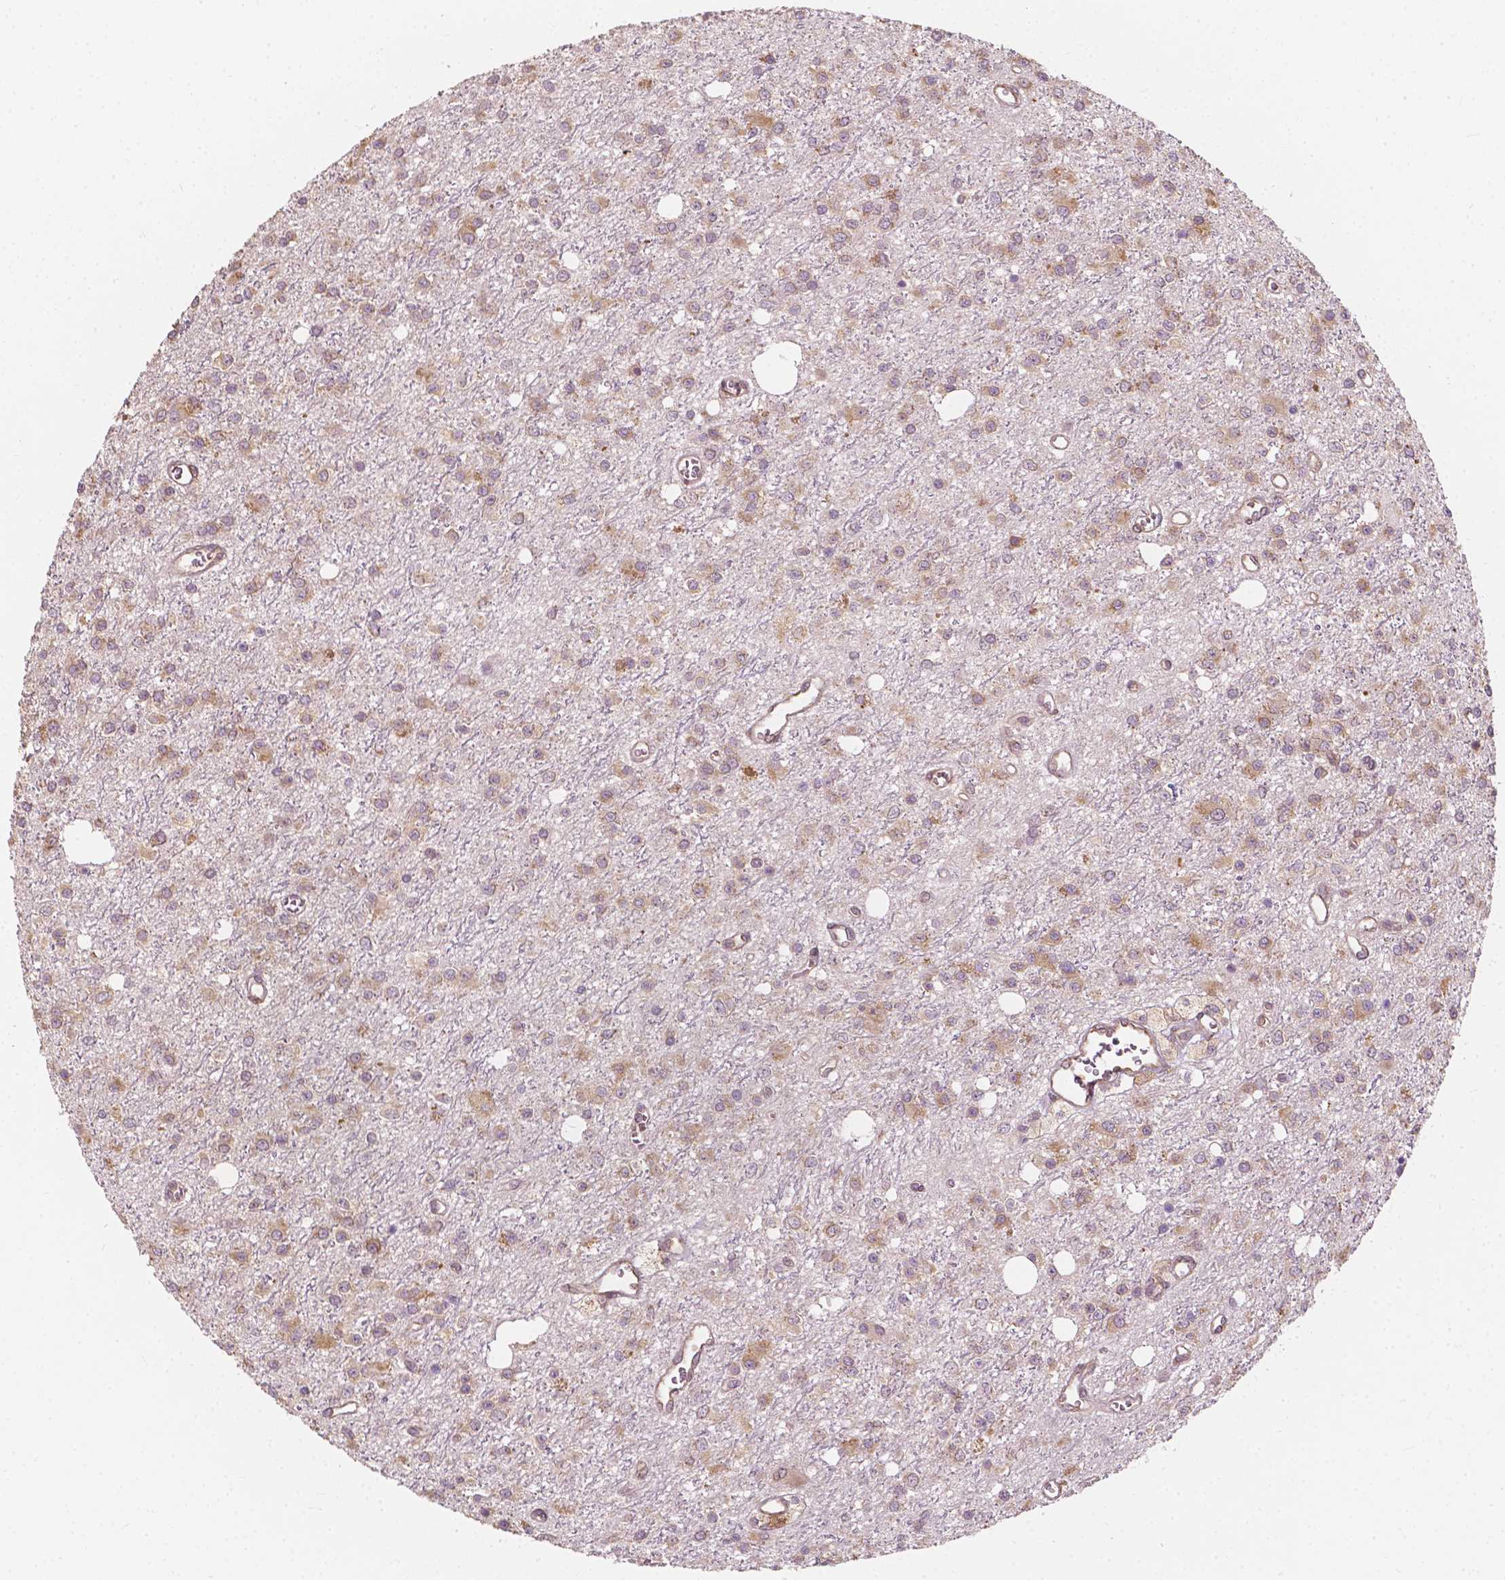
{"staining": {"intensity": "weak", "quantity": "25%-75%", "location": "cytoplasmic/membranous"}, "tissue": "glioma", "cell_type": "Tumor cells", "image_type": "cancer", "snomed": [{"axis": "morphology", "description": "Glioma, malignant, Low grade"}, {"axis": "topography", "description": "Brain"}], "caption": "Glioma stained with DAB (3,3'-diaminobenzidine) immunohistochemistry shows low levels of weak cytoplasmic/membranous positivity in about 25%-75% of tumor cells. Nuclei are stained in blue.", "gene": "G3BP1", "patient": {"sex": "female", "age": 45}}